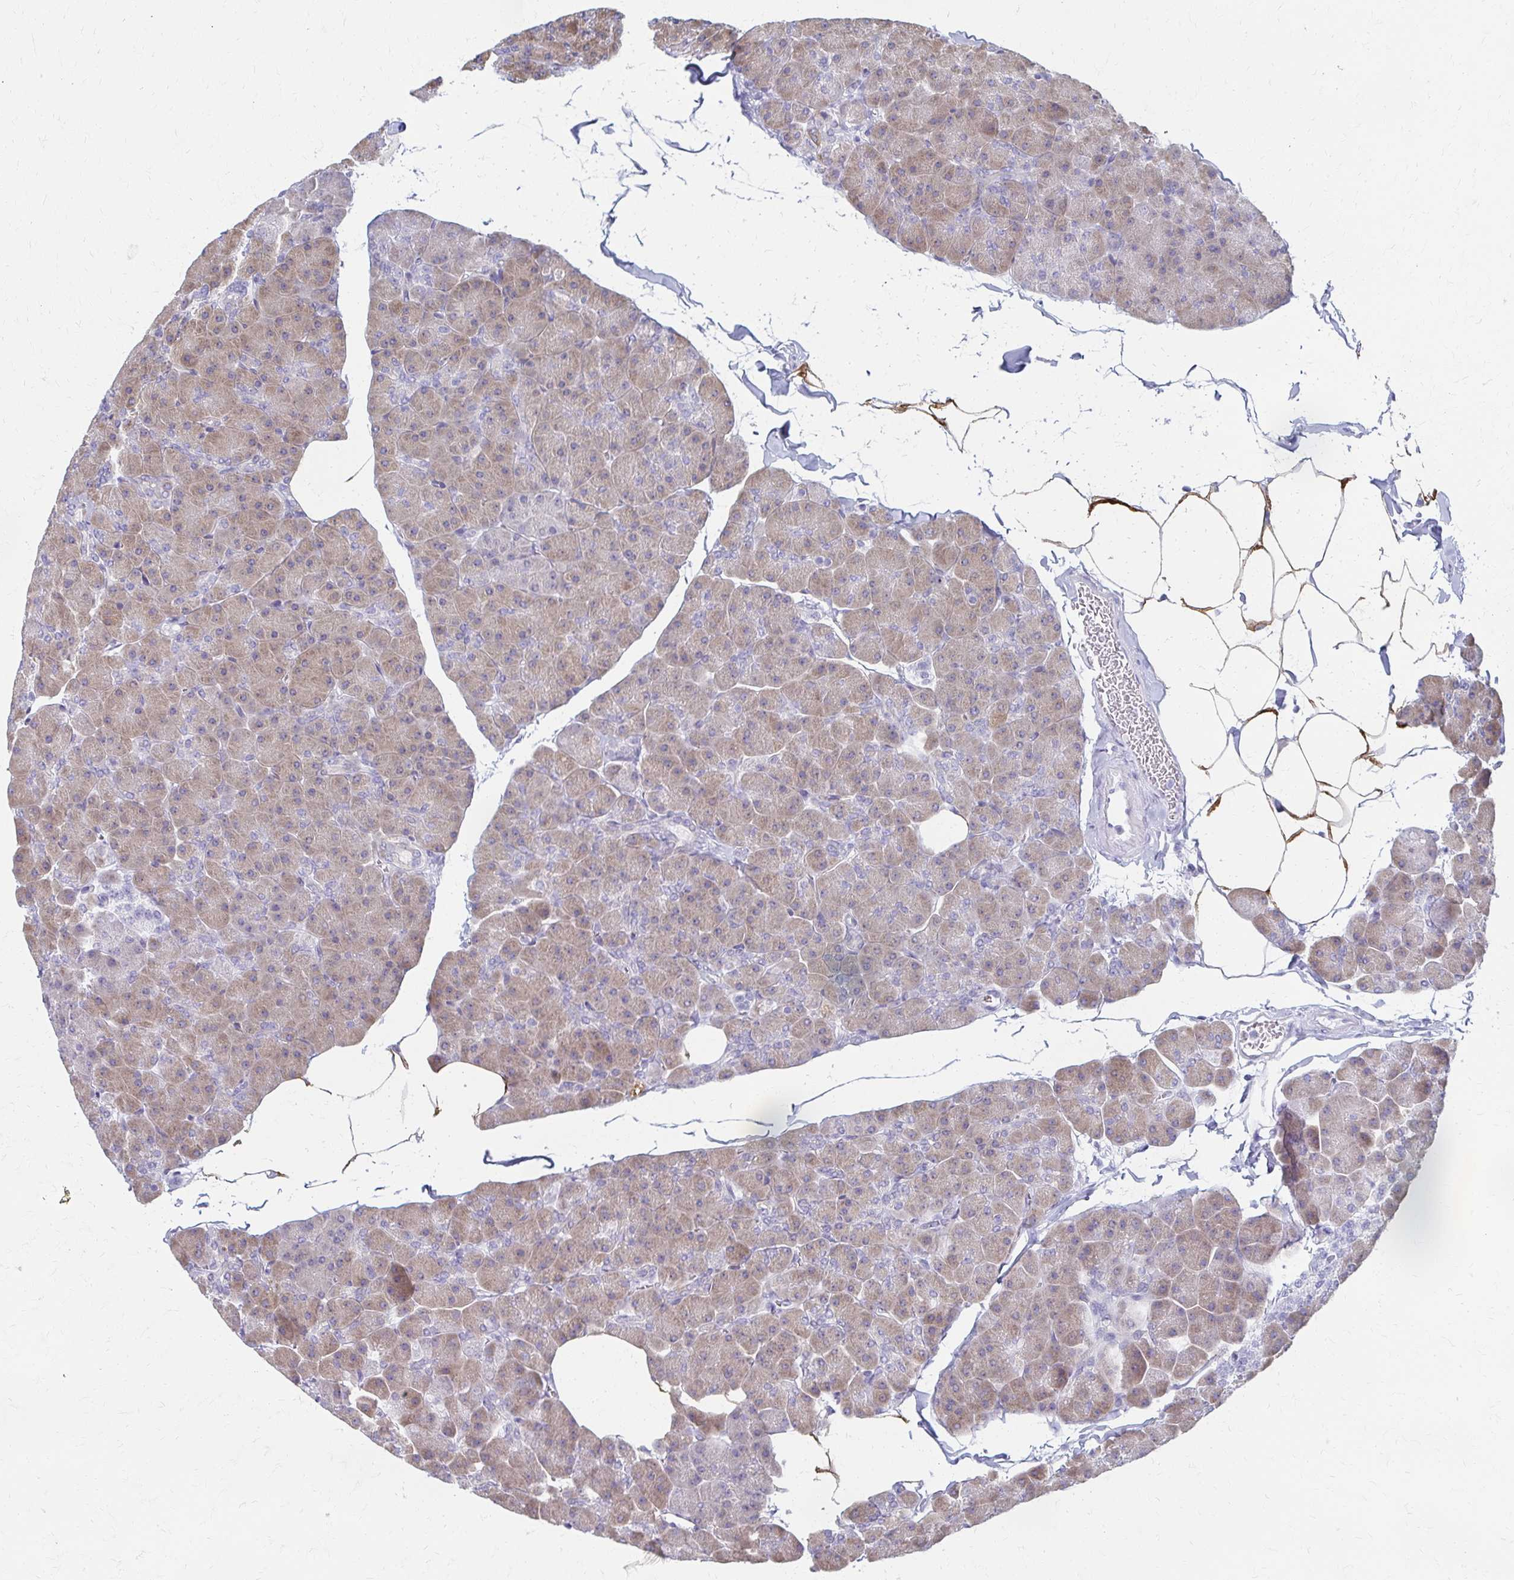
{"staining": {"intensity": "weak", "quantity": ">75%", "location": "cytoplasmic/membranous"}, "tissue": "pancreas", "cell_type": "Exocrine glandular cells", "image_type": "normal", "snomed": [{"axis": "morphology", "description": "Normal tissue, NOS"}, {"axis": "topography", "description": "Pancreas"}], "caption": "Pancreas stained with a protein marker exhibits weak staining in exocrine glandular cells.", "gene": "CYB5A", "patient": {"sex": "male", "age": 35}}